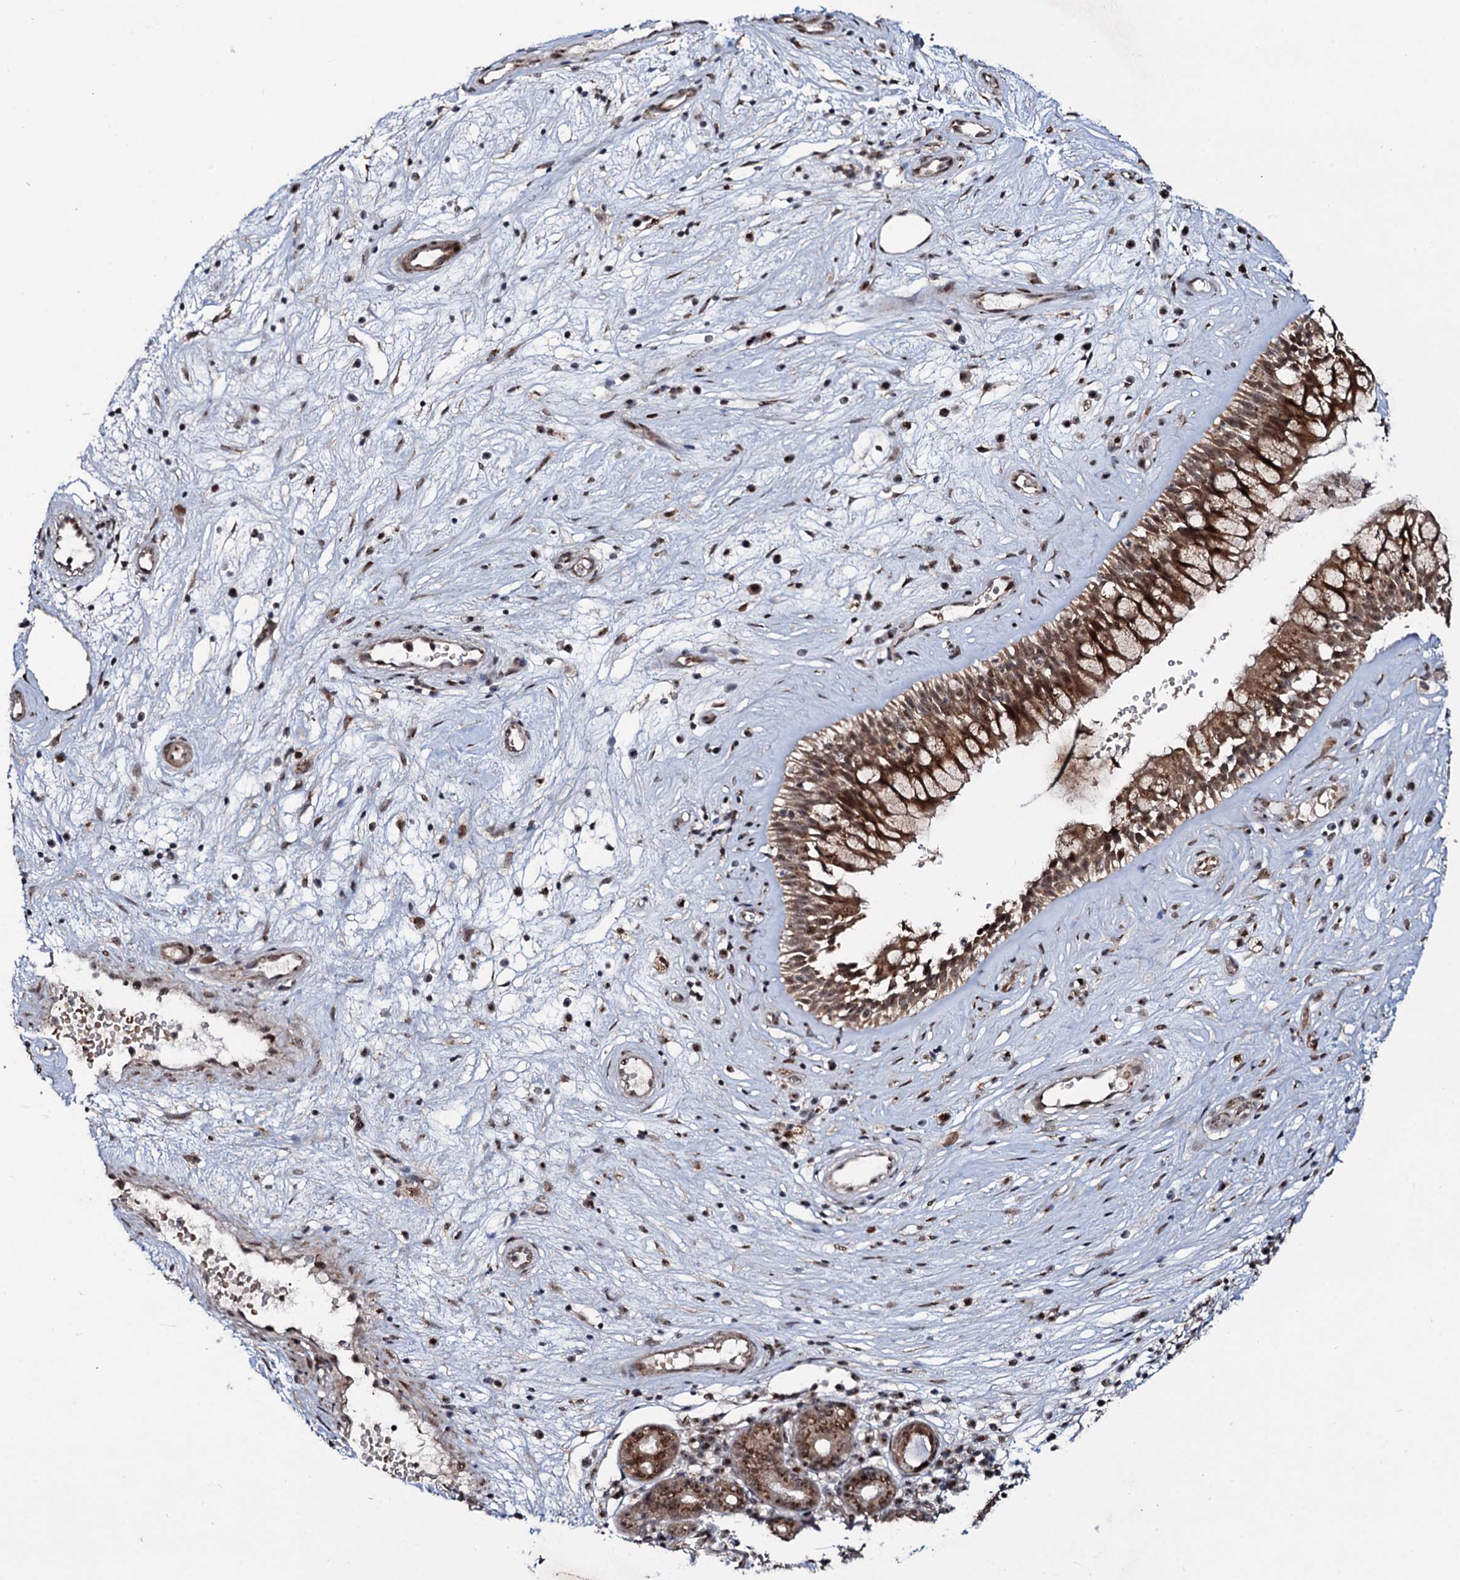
{"staining": {"intensity": "strong", "quantity": ">75%", "location": "cytoplasmic/membranous,nuclear"}, "tissue": "nasopharynx", "cell_type": "Respiratory epithelial cells", "image_type": "normal", "snomed": [{"axis": "morphology", "description": "Normal tissue, NOS"}, {"axis": "topography", "description": "Nasopharynx"}], "caption": "Immunohistochemistry photomicrograph of normal nasopharynx: nasopharynx stained using immunohistochemistry exhibits high levels of strong protein expression localized specifically in the cytoplasmic/membranous,nuclear of respiratory epithelial cells, appearing as a cytoplasmic/membranous,nuclear brown color.", "gene": "COG6", "patient": {"sex": "male", "age": 32}}